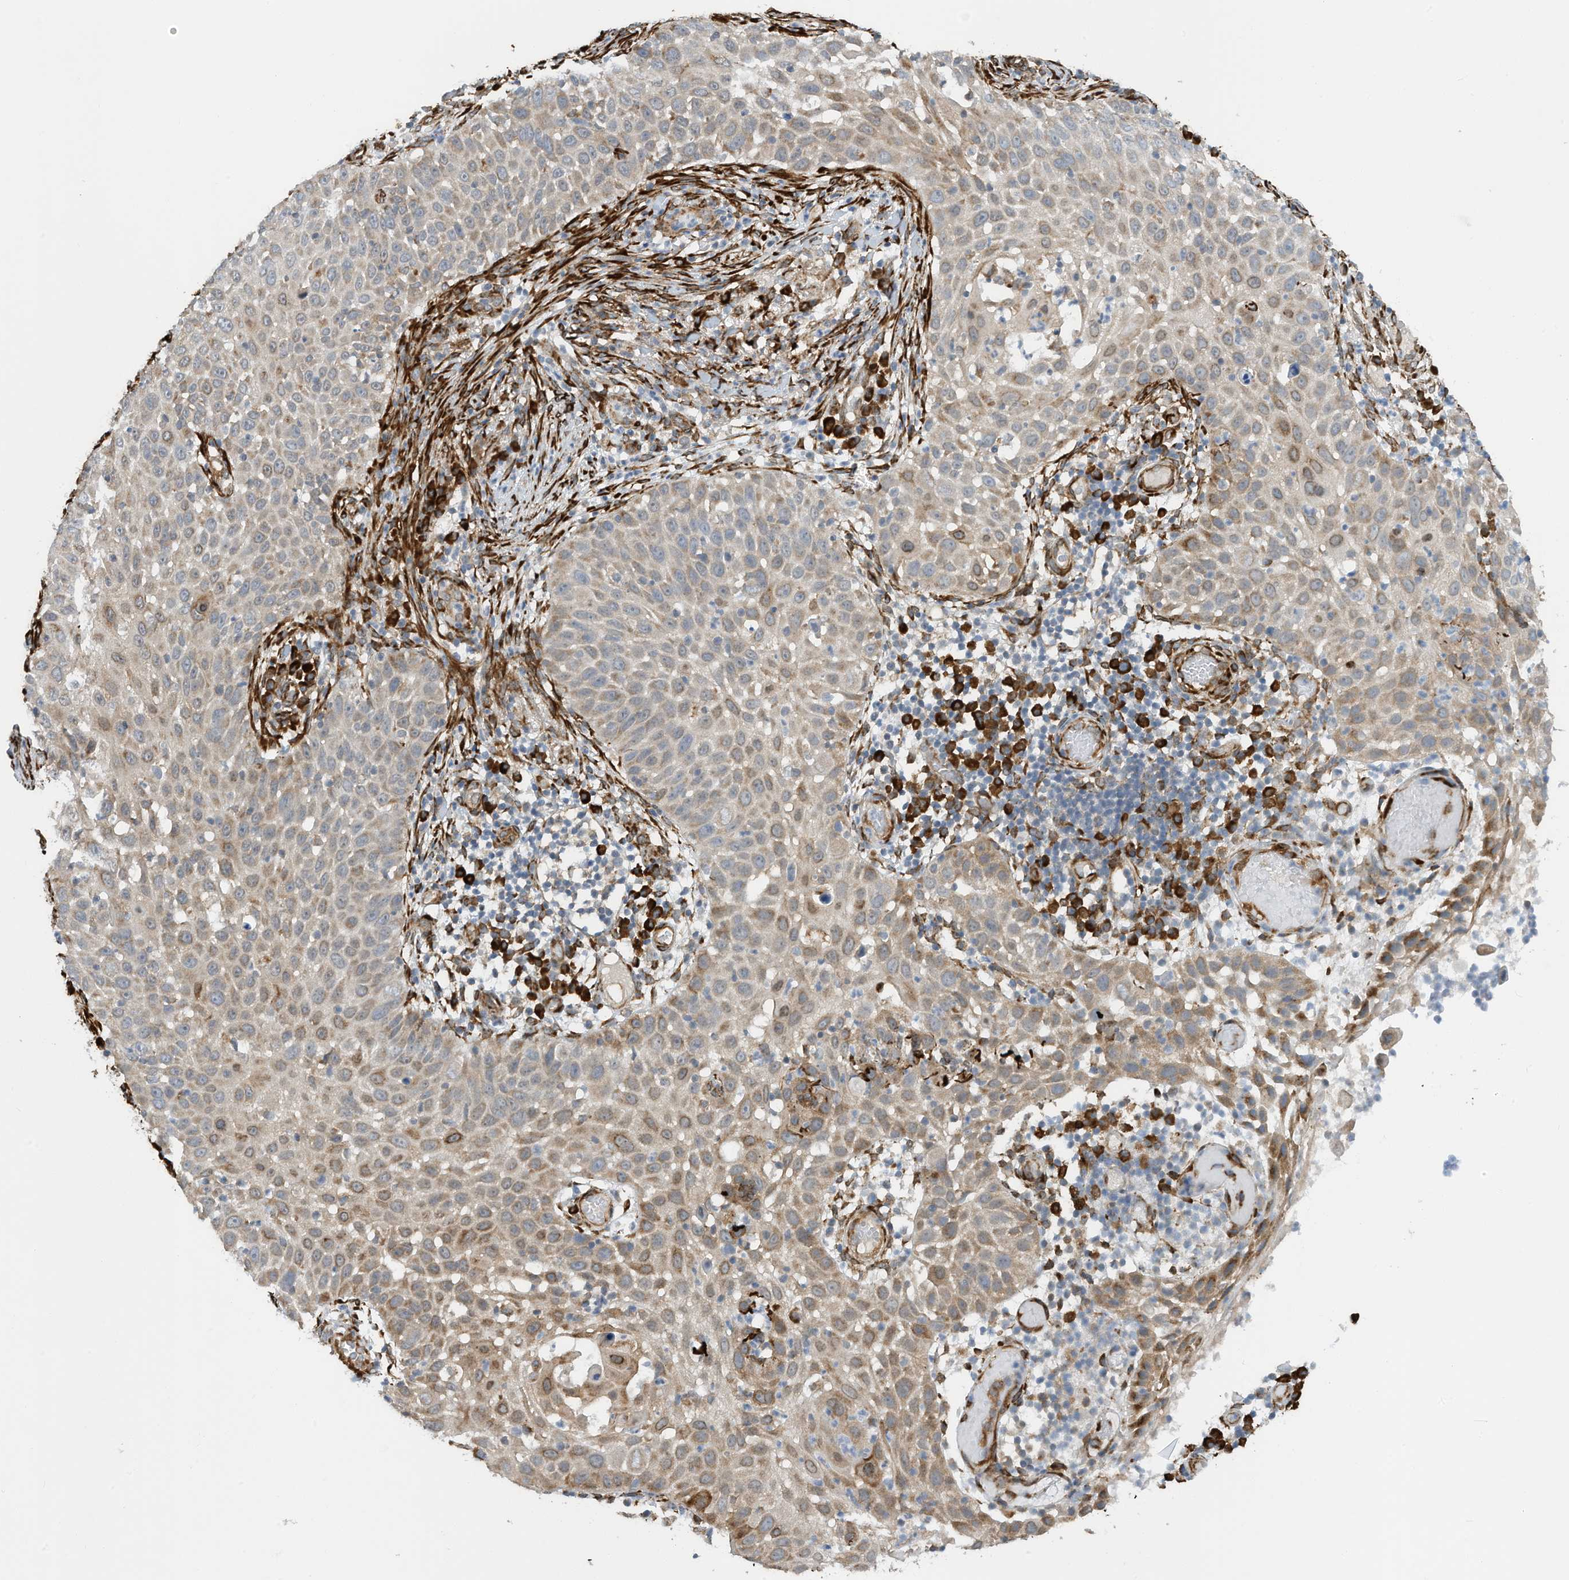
{"staining": {"intensity": "weak", "quantity": "25%-75%", "location": "cytoplasmic/membranous"}, "tissue": "skin cancer", "cell_type": "Tumor cells", "image_type": "cancer", "snomed": [{"axis": "morphology", "description": "Squamous cell carcinoma, NOS"}, {"axis": "topography", "description": "Skin"}], "caption": "An immunohistochemistry micrograph of tumor tissue is shown. Protein staining in brown labels weak cytoplasmic/membranous positivity in squamous cell carcinoma (skin) within tumor cells.", "gene": "ZBTB45", "patient": {"sex": "female", "age": 44}}